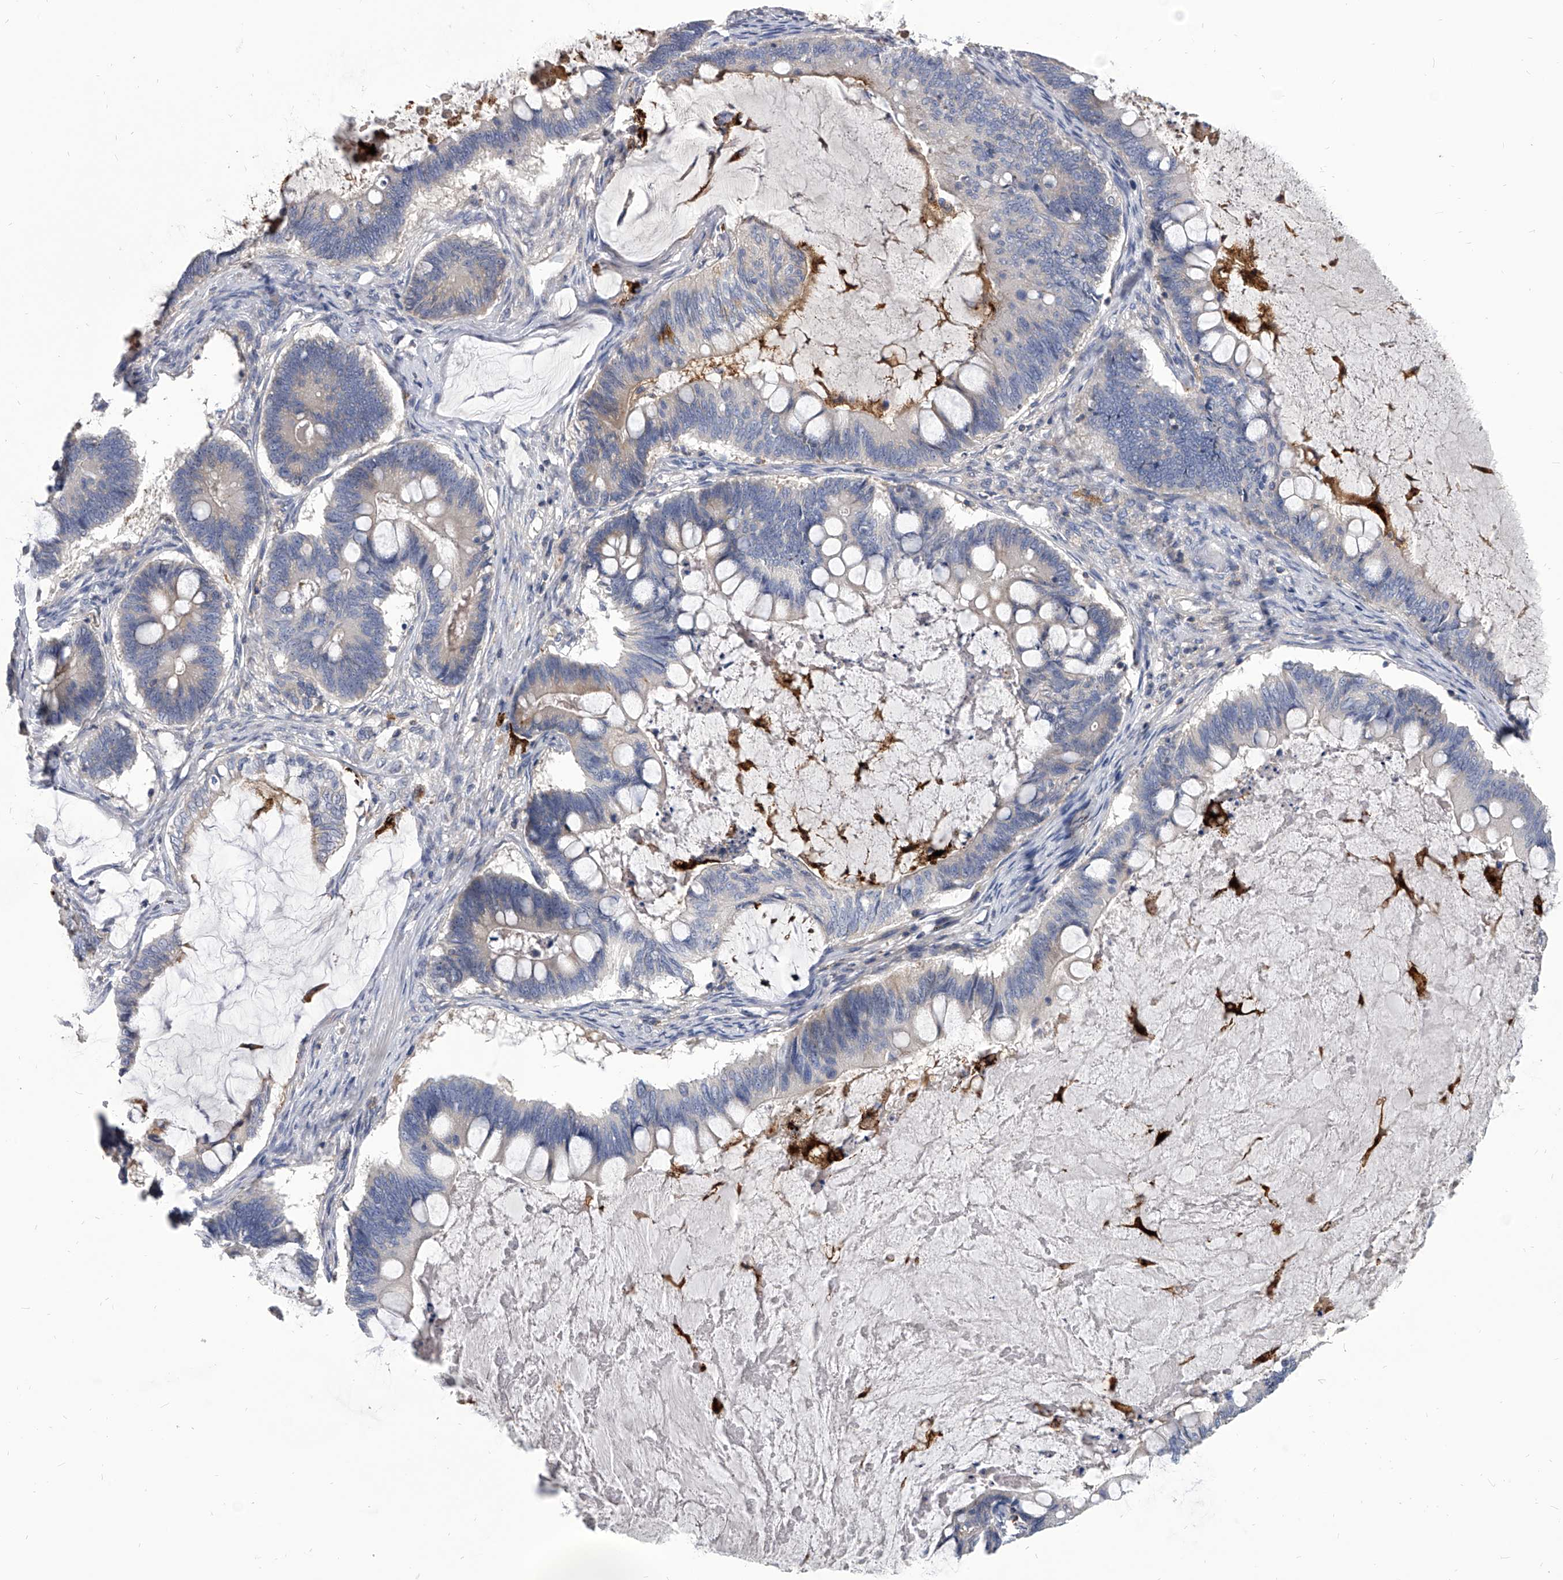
{"staining": {"intensity": "negative", "quantity": "none", "location": "none"}, "tissue": "ovarian cancer", "cell_type": "Tumor cells", "image_type": "cancer", "snomed": [{"axis": "morphology", "description": "Cystadenocarcinoma, mucinous, NOS"}, {"axis": "topography", "description": "Ovary"}], "caption": "DAB (3,3'-diaminobenzidine) immunohistochemical staining of human ovarian cancer shows no significant staining in tumor cells. (Immunohistochemistry, brightfield microscopy, high magnification).", "gene": "SPP1", "patient": {"sex": "female", "age": 61}}